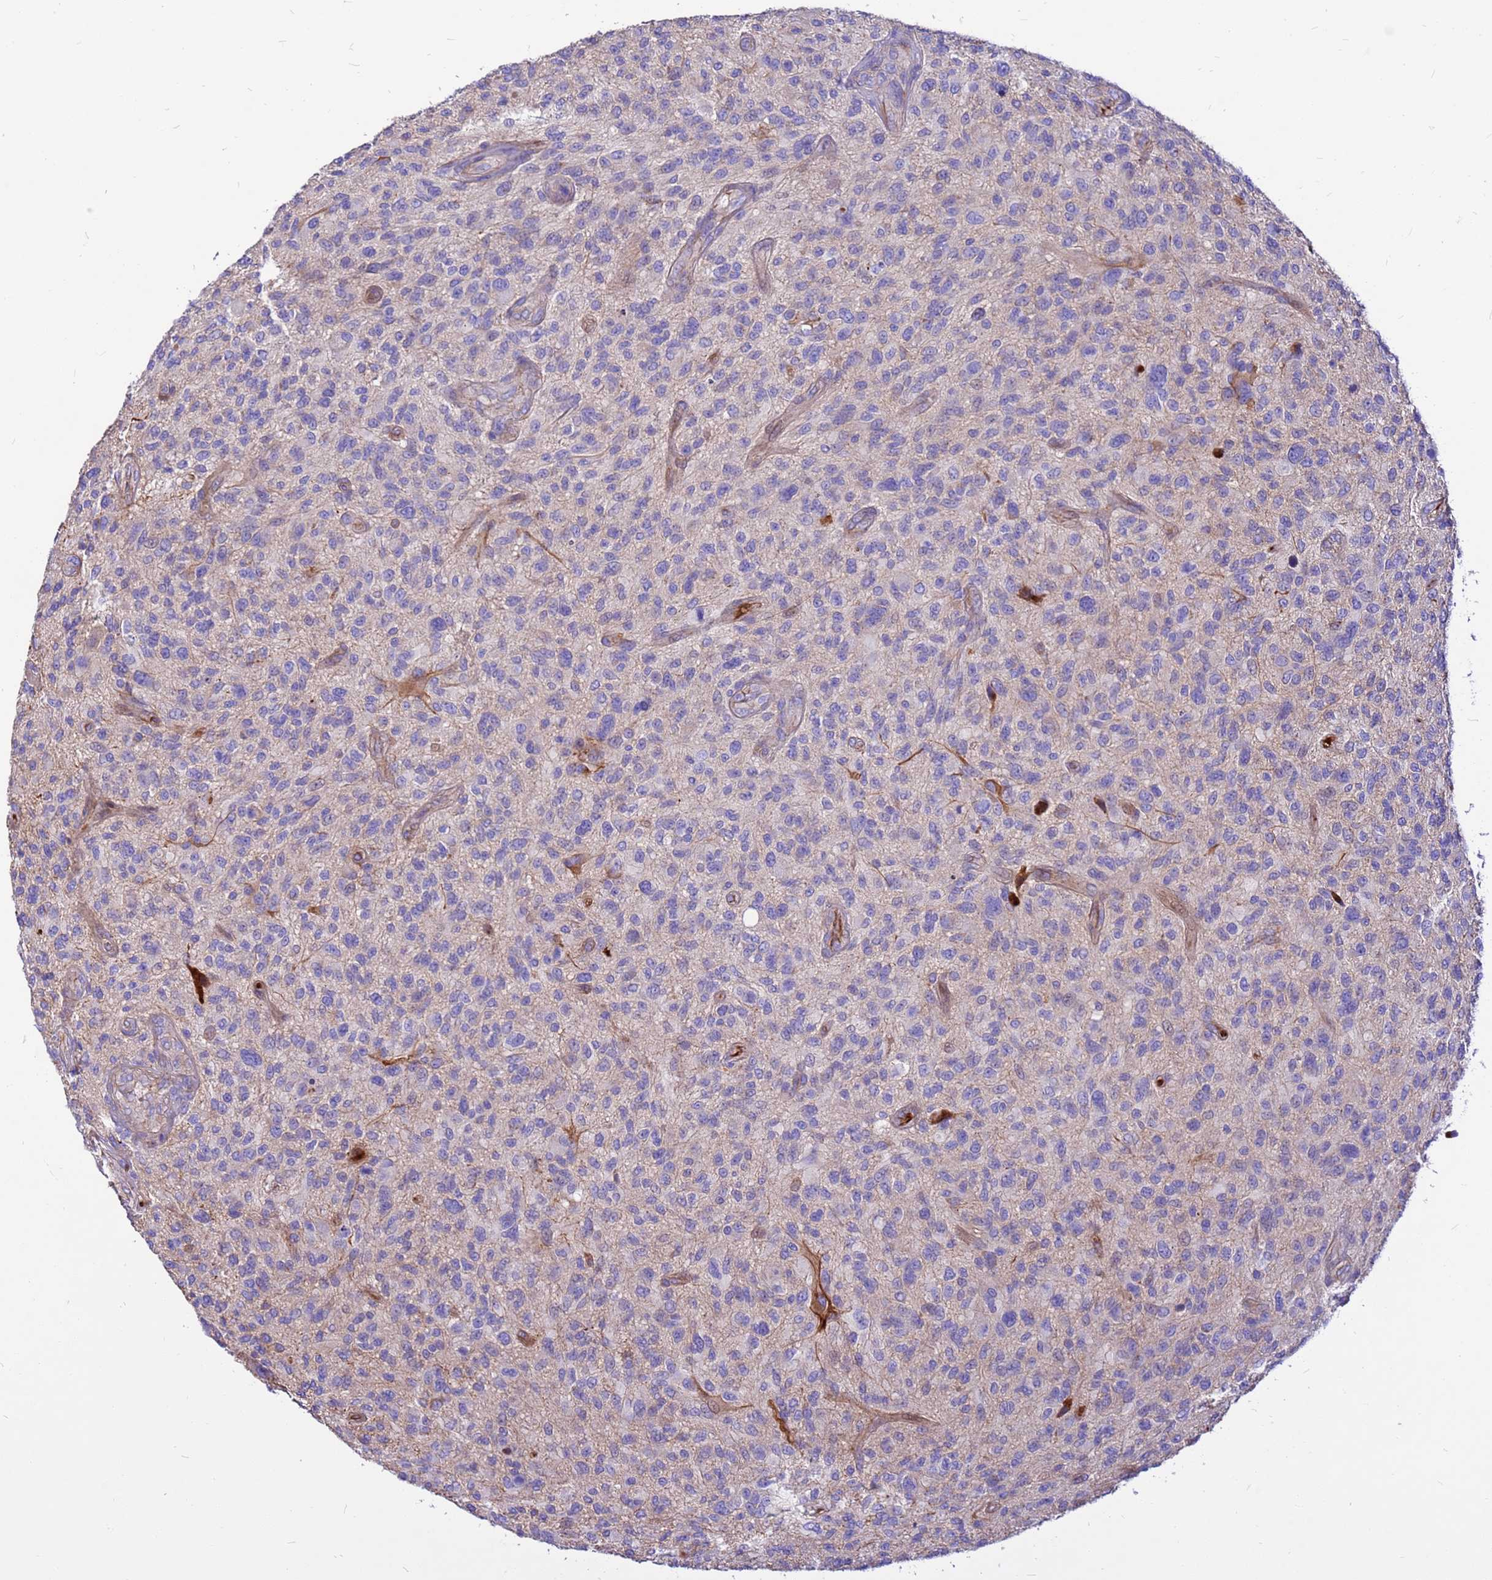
{"staining": {"intensity": "negative", "quantity": "none", "location": "none"}, "tissue": "glioma", "cell_type": "Tumor cells", "image_type": "cancer", "snomed": [{"axis": "morphology", "description": "Glioma, malignant, High grade"}, {"axis": "topography", "description": "Brain"}], "caption": "IHC of malignant glioma (high-grade) displays no staining in tumor cells.", "gene": "CRHBP", "patient": {"sex": "male", "age": 47}}